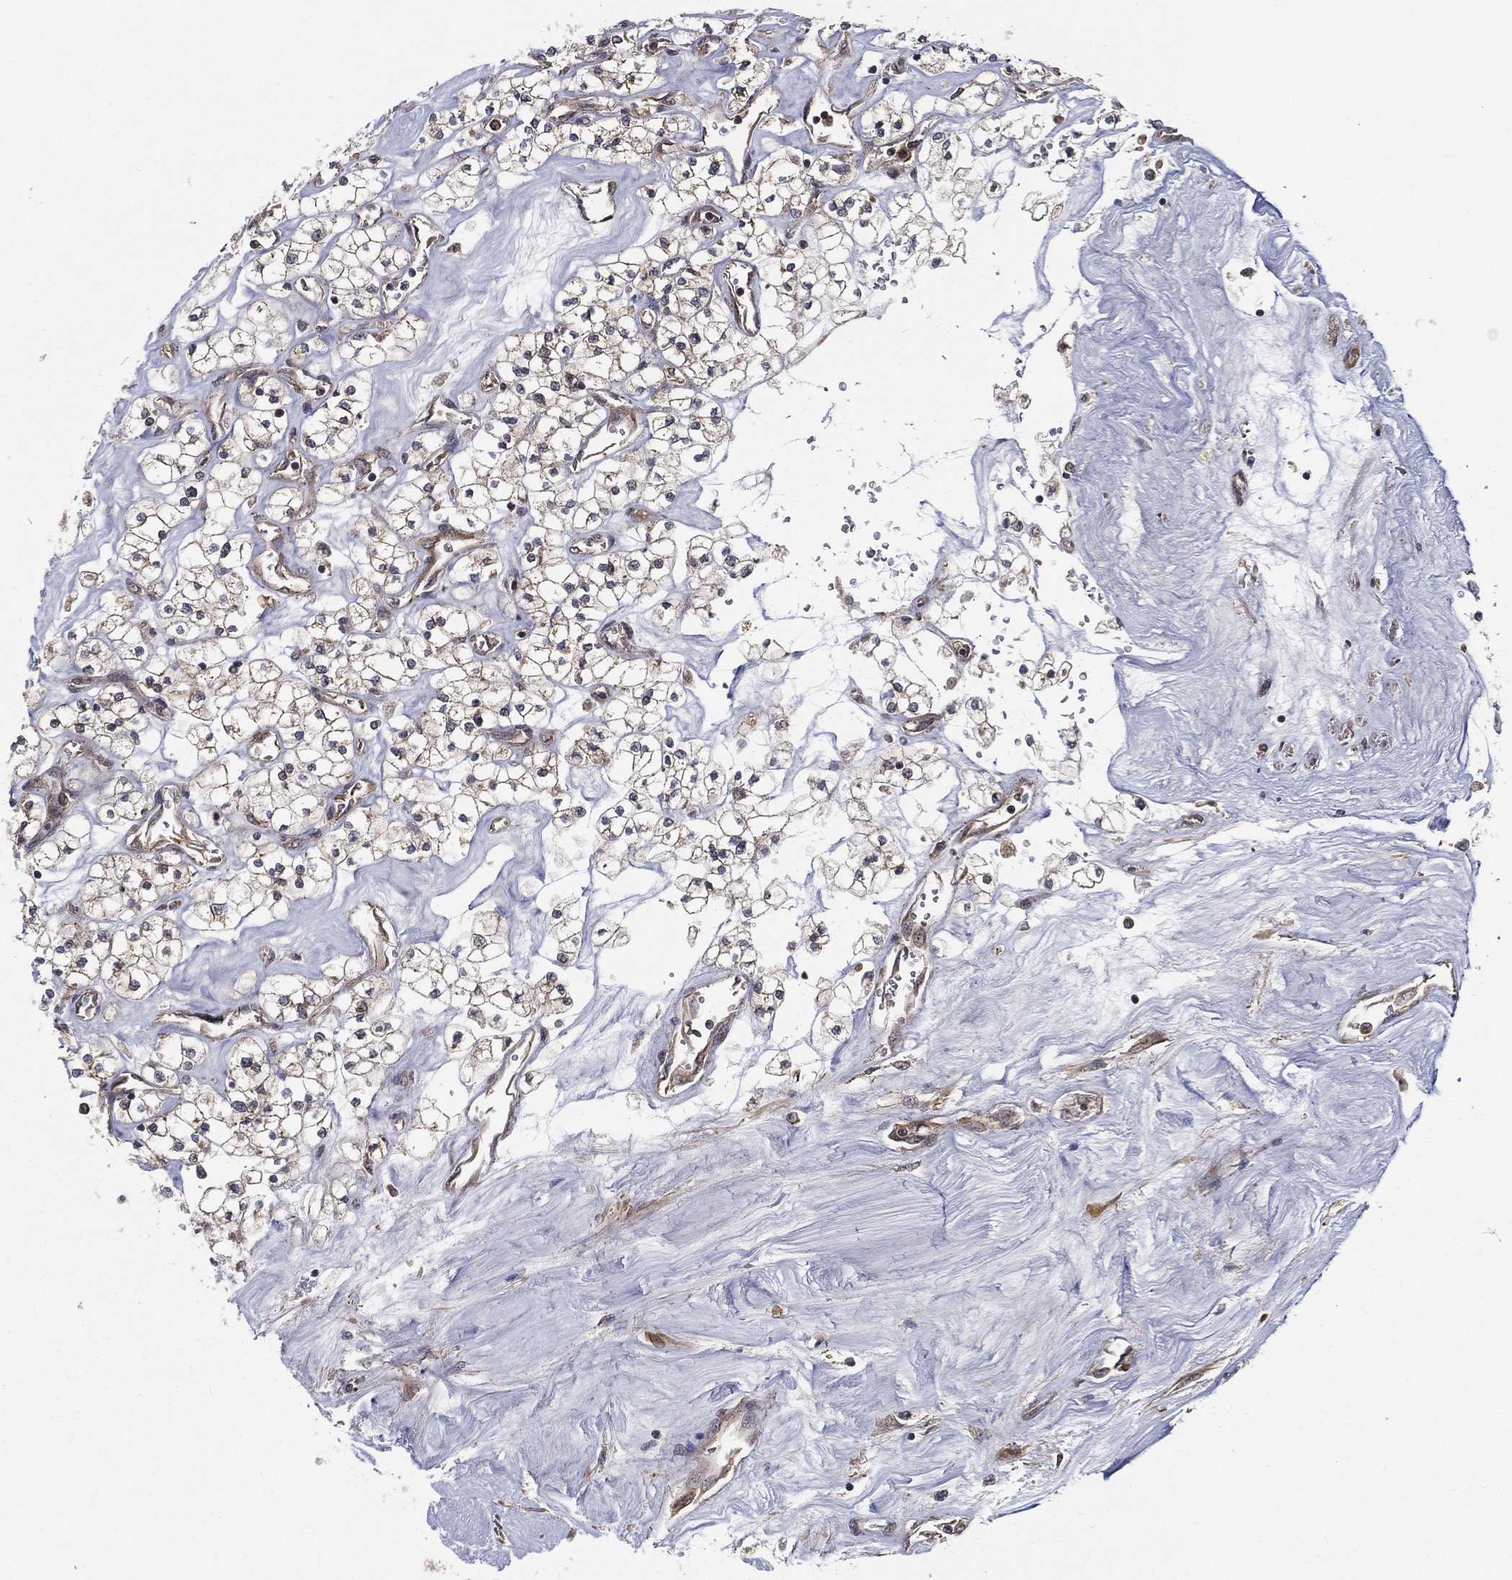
{"staining": {"intensity": "moderate", "quantity": "<25%", "location": "cytoplasmic/membranous"}, "tissue": "renal cancer", "cell_type": "Tumor cells", "image_type": "cancer", "snomed": [{"axis": "morphology", "description": "Adenocarcinoma, NOS"}, {"axis": "topography", "description": "Kidney"}], "caption": "The histopathology image shows a brown stain indicating the presence of a protein in the cytoplasmic/membranous of tumor cells in renal cancer.", "gene": "UACA", "patient": {"sex": "male", "age": 80}}